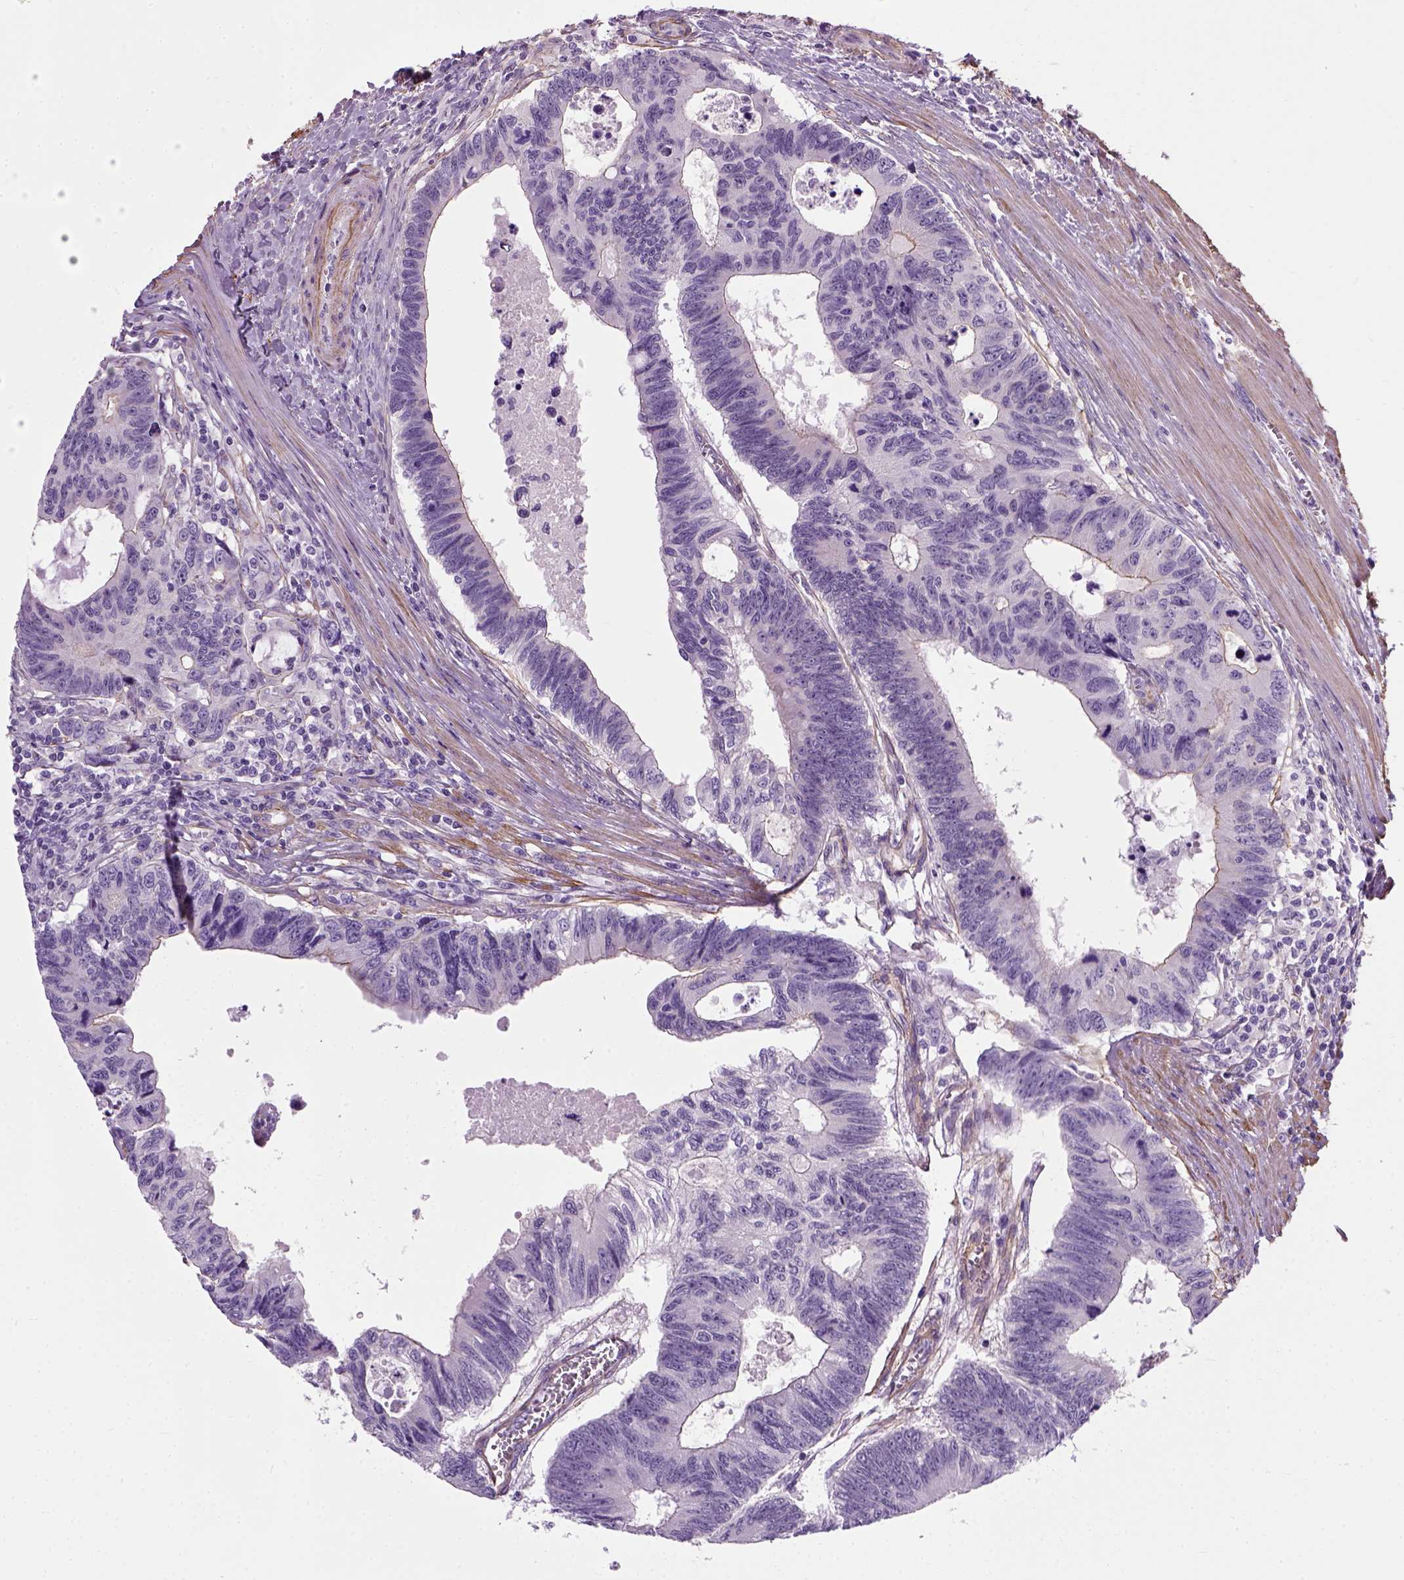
{"staining": {"intensity": "weak", "quantity": "25%-75%", "location": "cytoplasmic/membranous"}, "tissue": "colorectal cancer", "cell_type": "Tumor cells", "image_type": "cancer", "snomed": [{"axis": "morphology", "description": "Adenocarcinoma, NOS"}, {"axis": "topography", "description": "Colon"}], "caption": "Immunohistochemical staining of colorectal cancer reveals low levels of weak cytoplasmic/membranous protein positivity in about 25%-75% of tumor cells.", "gene": "FAM161A", "patient": {"sex": "female", "age": 77}}